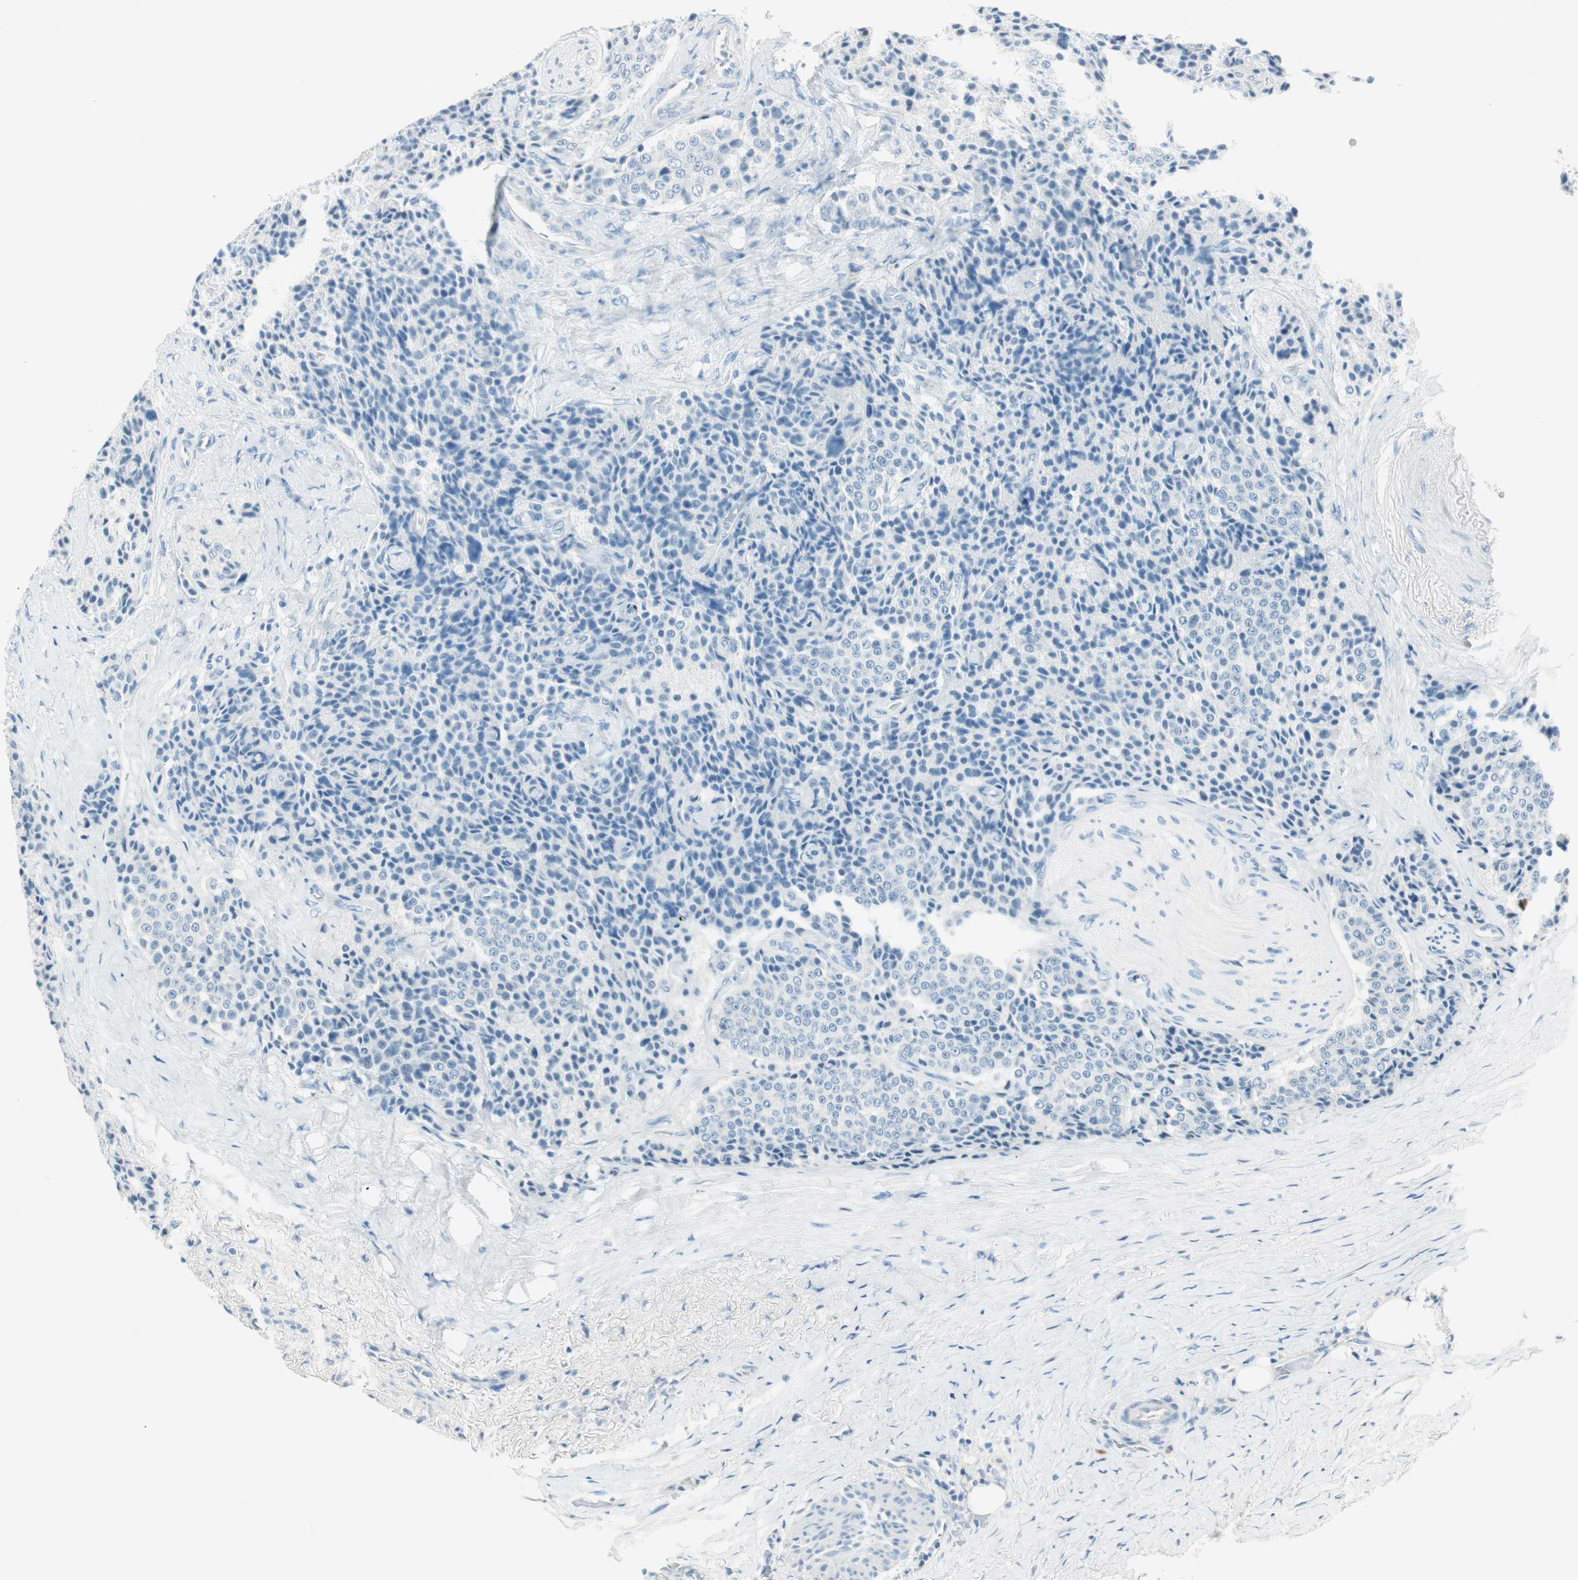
{"staining": {"intensity": "negative", "quantity": "none", "location": "none"}, "tissue": "carcinoid", "cell_type": "Tumor cells", "image_type": "cancer", "snomed": [{"axis": "morphology", "description": "Carcinoid, malignant, NOS"}, {"axis": "topography", "description": "Colon"}], "caption": "An immunohistochemistry photomicrograph of carcinoid is shown. There is no staining in tumor cells of carcinoid. (DAB (3,3'-diaminobenzidine) immunohistochemistry visualized using brightfield microscopy, high magnification).", "gene": "HPGD", "patient": {"sex": "female", "age": 61}}